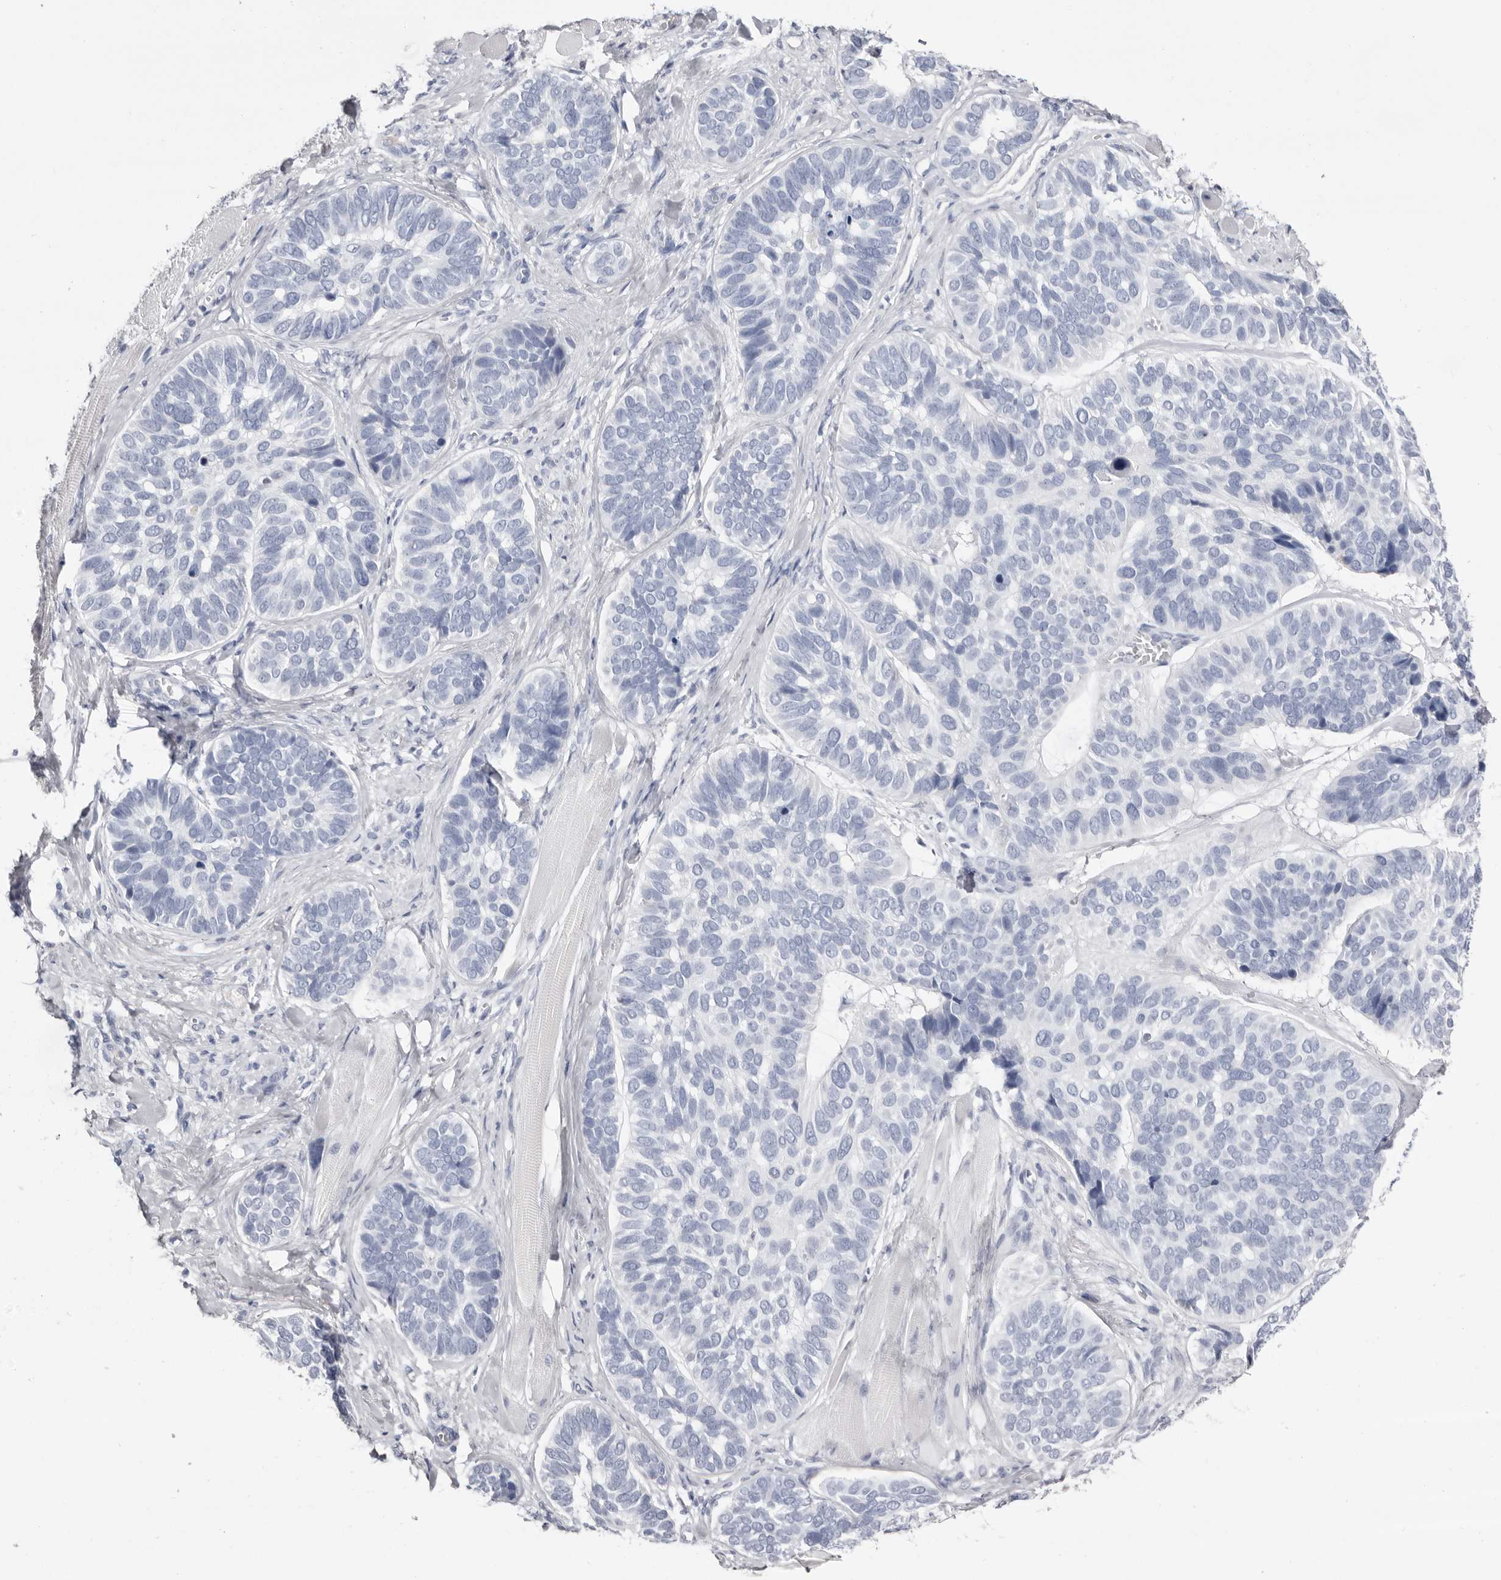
{"staining": {"intensity": "negative", "quantity": "none", "location": "none"}, "tissue": "skin cancer", "cell_type": "Tumor cells", "image_type": "cancer", "snomed": [{"axis": "morphology", "description": "Basal cell carcinoma"}, {"axis": "topography", "description": "Skin"}], "caption": "Image shows no significant protein positivity in tumor cells of basal cell carcinoma (skin). (DAB IHC, high magnification).", "gene": "LPO", "patient": {"sex": "male", "age": 62}}